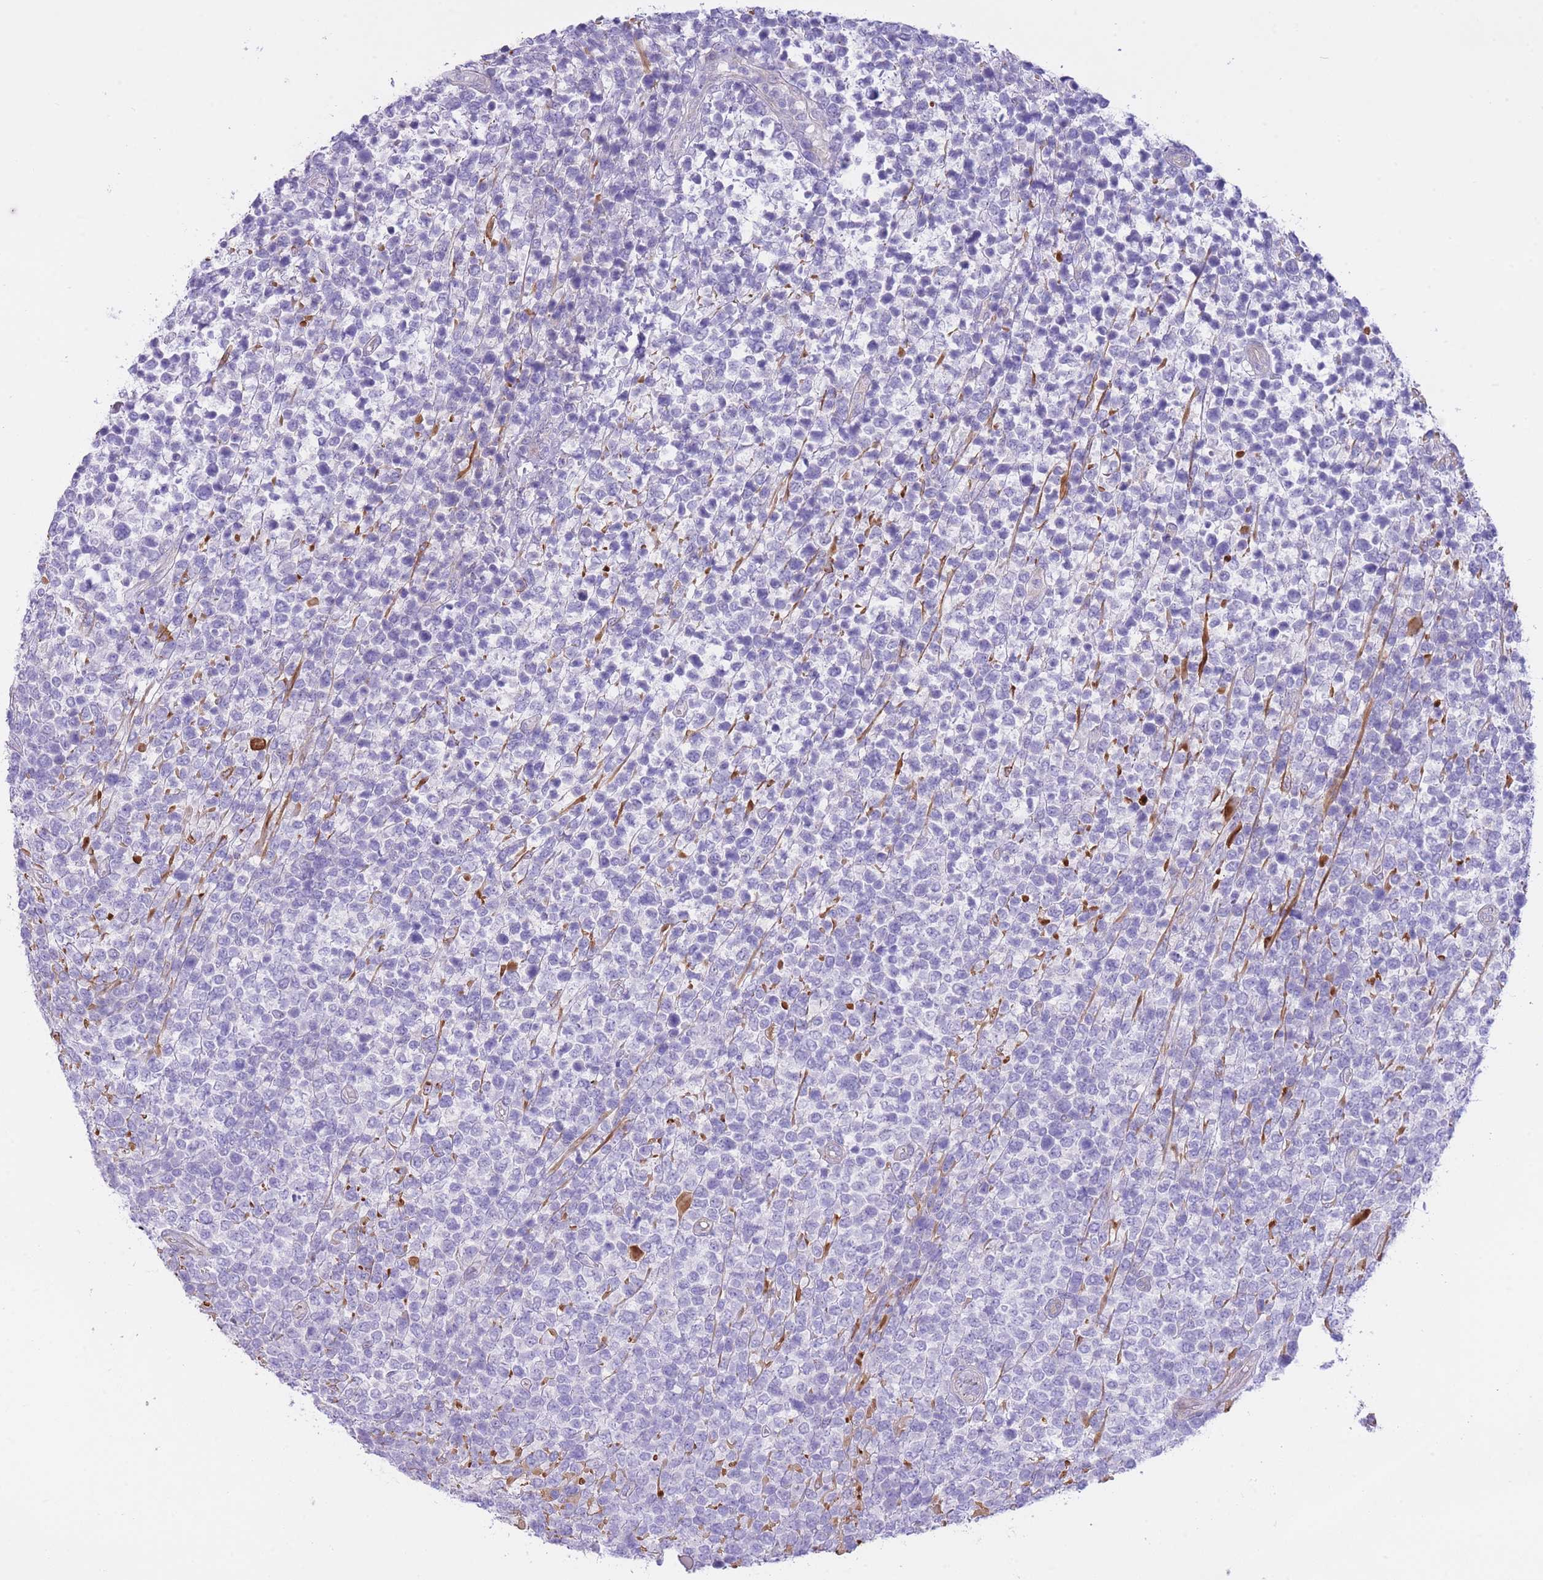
{"staining": {"intensity": "negative", "quantity": "none", "location": "none"}, "tissue": "lymphoma", "cell_type": "Tumor cells", "image_type": "cancer", "snomed": [{"axis": "morphology", "description": "Malignant lymphoma, non-Hodgkin's type, High grade"}, {"axis": "topography", "description": "Soft tissue"}], "caption": "Tumor cells are negative for brown protein staining in high-grade malignant lymphoma, non-Hodgkin's type. The staining is performed using DAB brown chromogen with nuclei counter-stained in using hematoxylin.", "gene": "PGM1", "patient": {"sex": "female", "age": 56}}